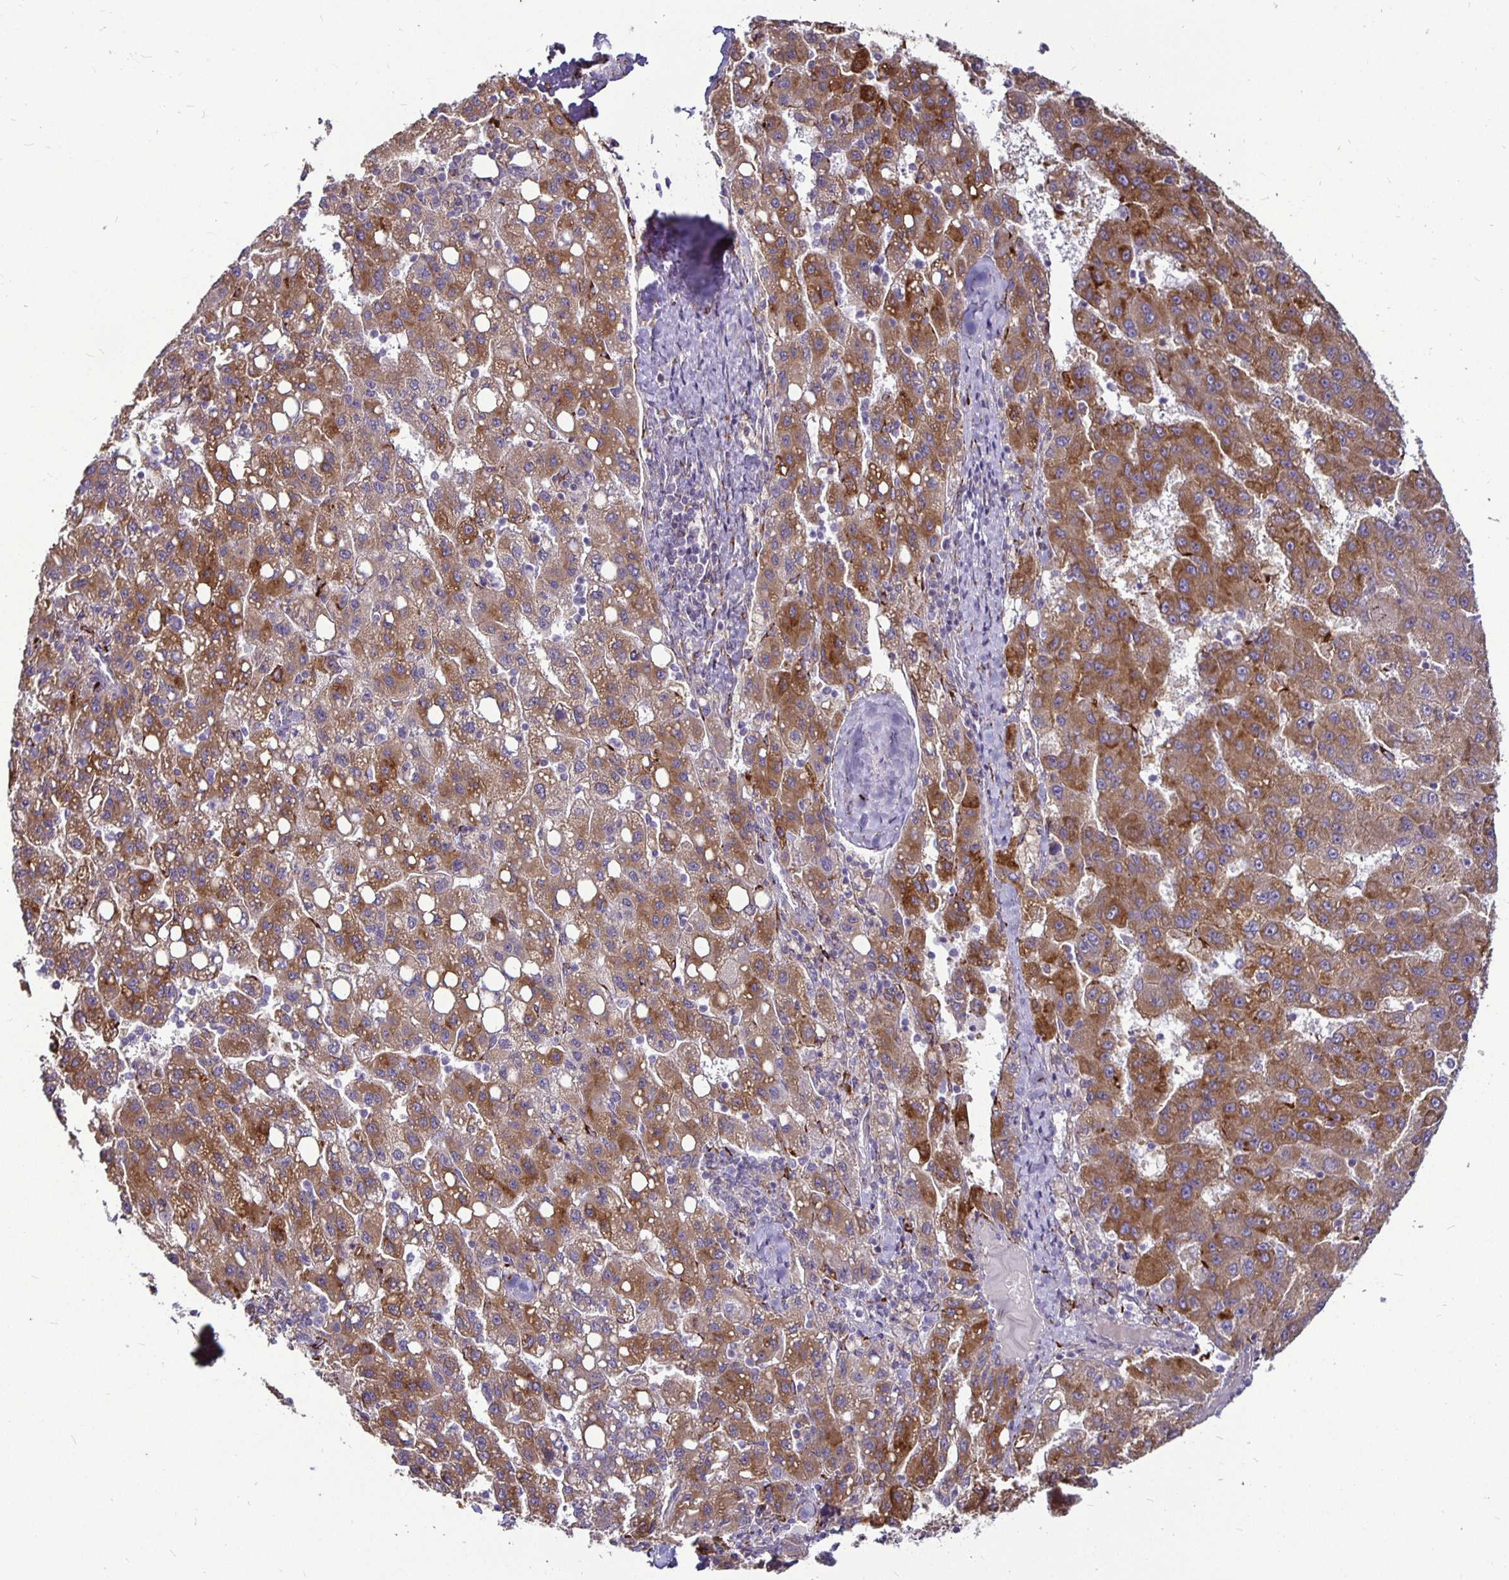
{"staining": {"intensity": "moderate", "quantity": ">75%", "location": "cytoplasmic/membranous"}, "tissue": "liver cancer", "cell_type": "Tumor cells", "image_type": "cancer", "snomed": [{"axis": "morphology", "description": "Carcinoma, Hepatocellular, NOS"}, {"axis": "topography", "description": "Liver"}], "caption": "Protein expression analysis of liver hepatocellular carcinoma exhibits moderate cytoplasmic/membranous positivity in approximately >75% of tumor cells.", "gene": "P4HA2", "patient": {"sex": "female", "age": 82}}